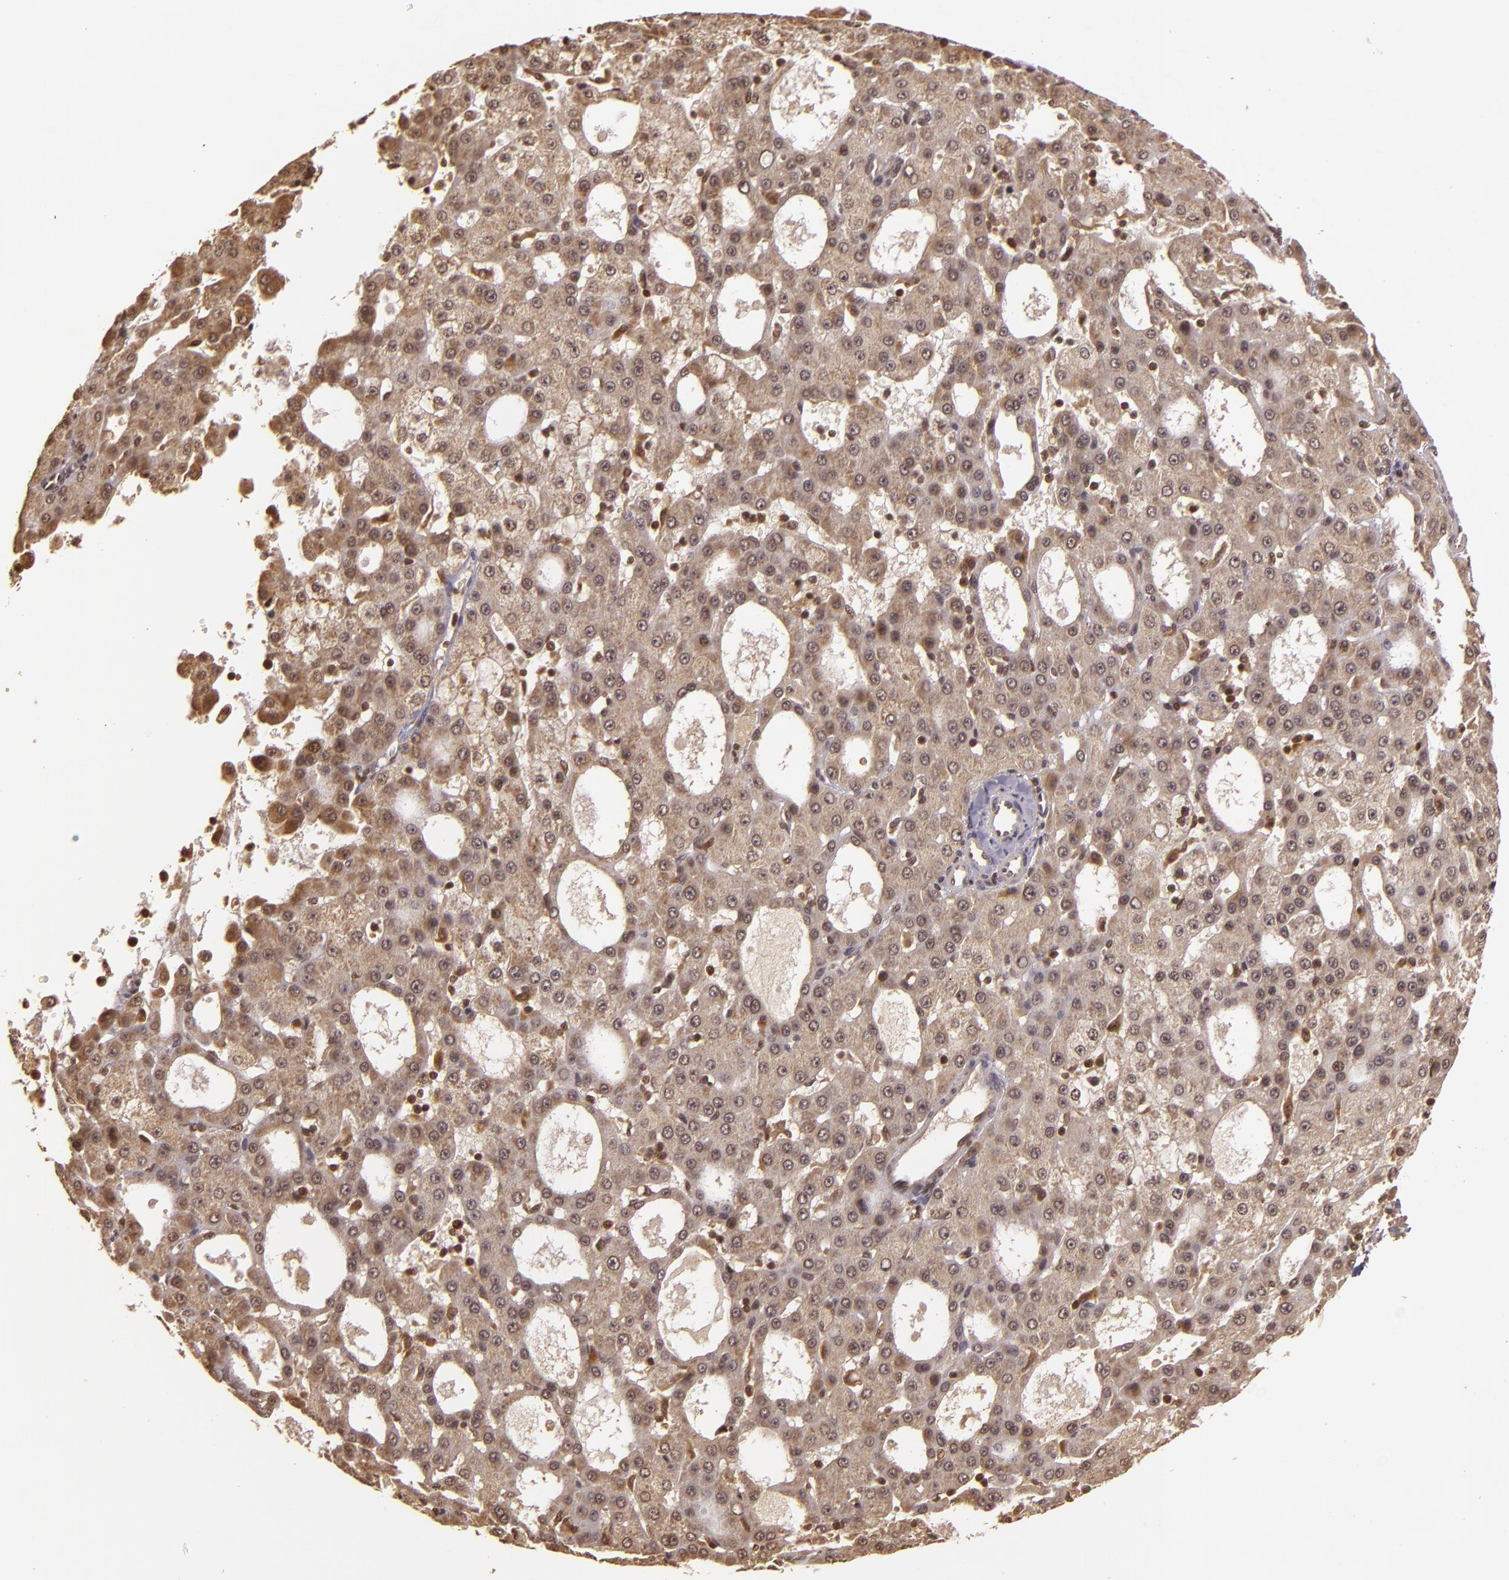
{"staining": {"intensity": "weak", "quantity": ">75%", "location": "cytoplasmic/membranous"}, "tissue": "liver cancer", "cell_type": "Tumor cells", "image_type": "cancer", "snomed": [{"axis": "morphology", "description": "Carcinoma, Hepatocellular, NOS"}, {"axis": "topography", "description": "Liver"}], "caption": "Protein staining of hepatocellular carcinoma (liver) tissue exhibits weak cytoplasmic/membranous positivity in about >75% of tumor cells. (Stains: DAB (3,3'-diaminobenzidine) in brown, nuclei in blue, Microscopy: brightfield microscopy at high magnification).", "gene": "TXNRD2", "patient": {"sex": "male", "age": 47}}